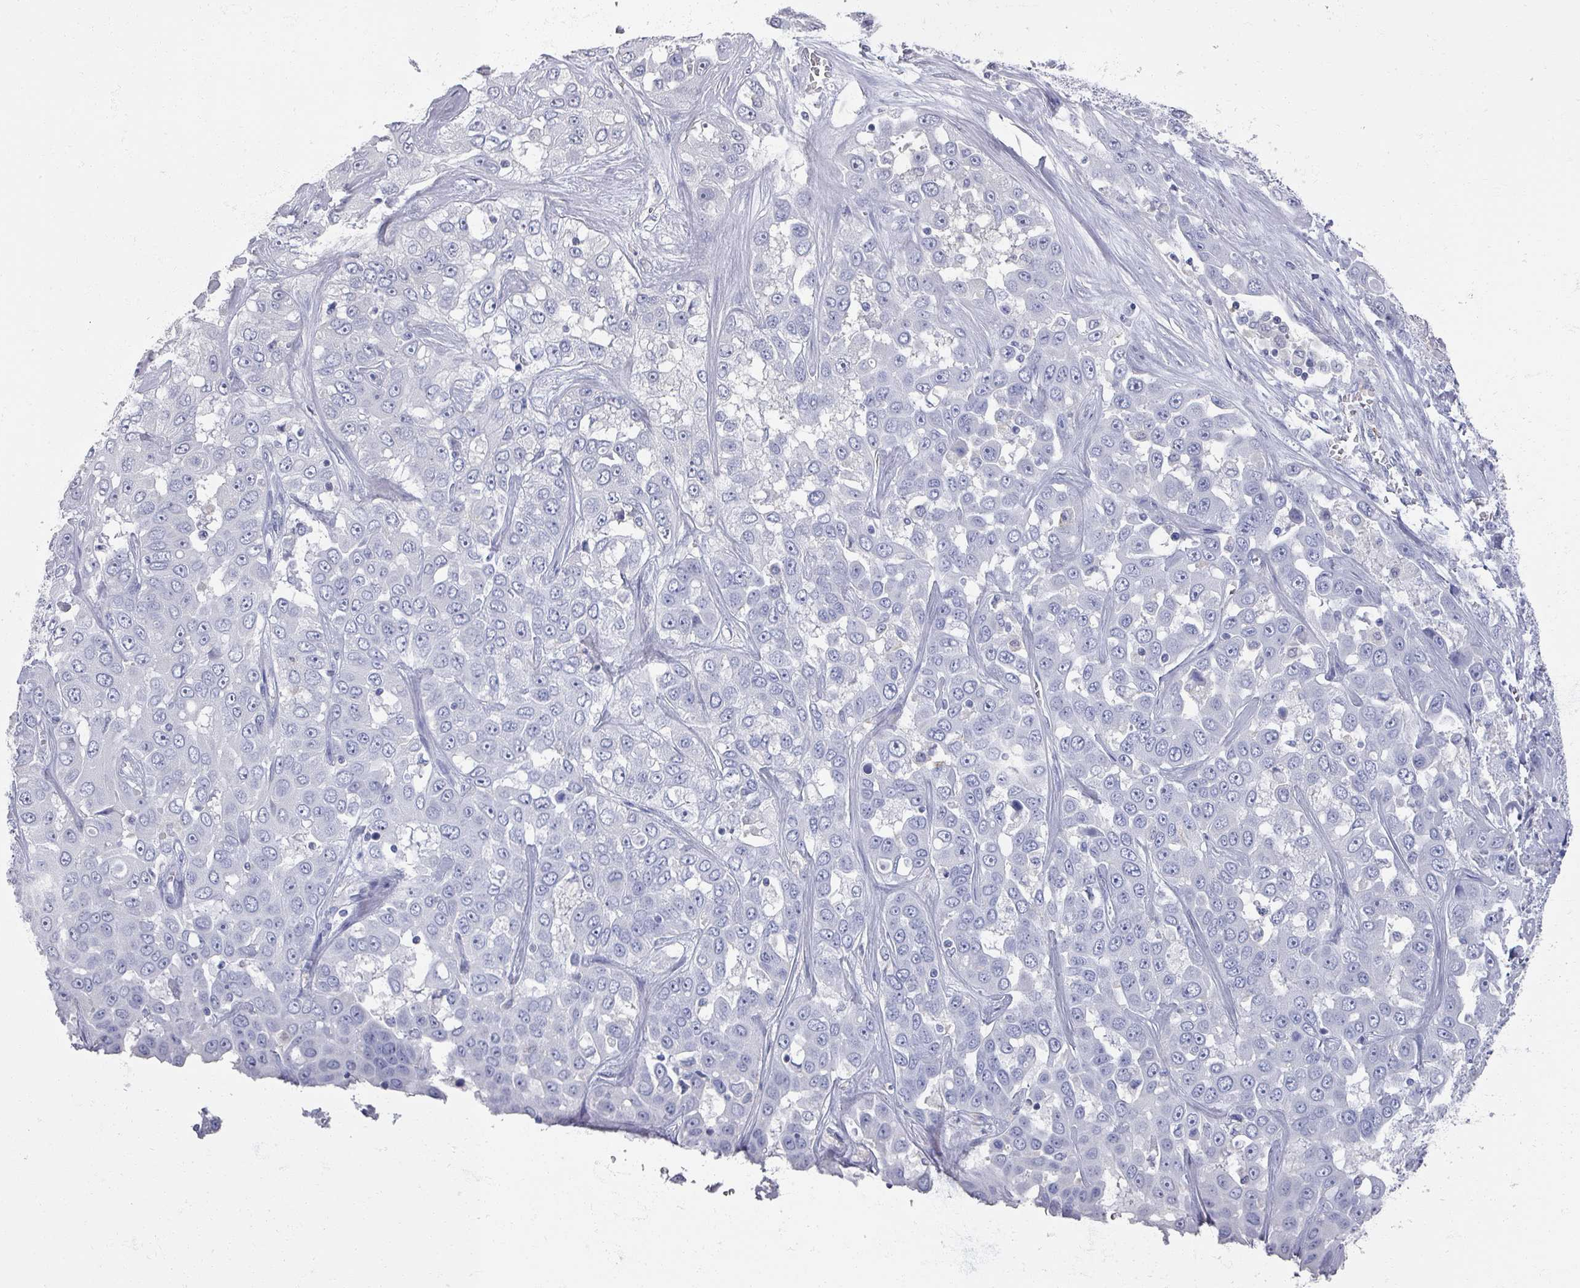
{"staining": {"intensity": "negative", "quantity": "none", "location": "none"}, "tissue": "liver cancer", "cell_type": "Tumor cells", "image_type": "cancer", "snomed": [{"axis": "morphology", "description": "Cholangiocarcinoma"}, {"axis": "topography", "description": "Liver"}], "caption": "Tumor cells are negative for protein expression in human liver cancer (cholangiocarcinoma).", "gene": "OMG", "patient": {"sex": "female", "age": 52}}